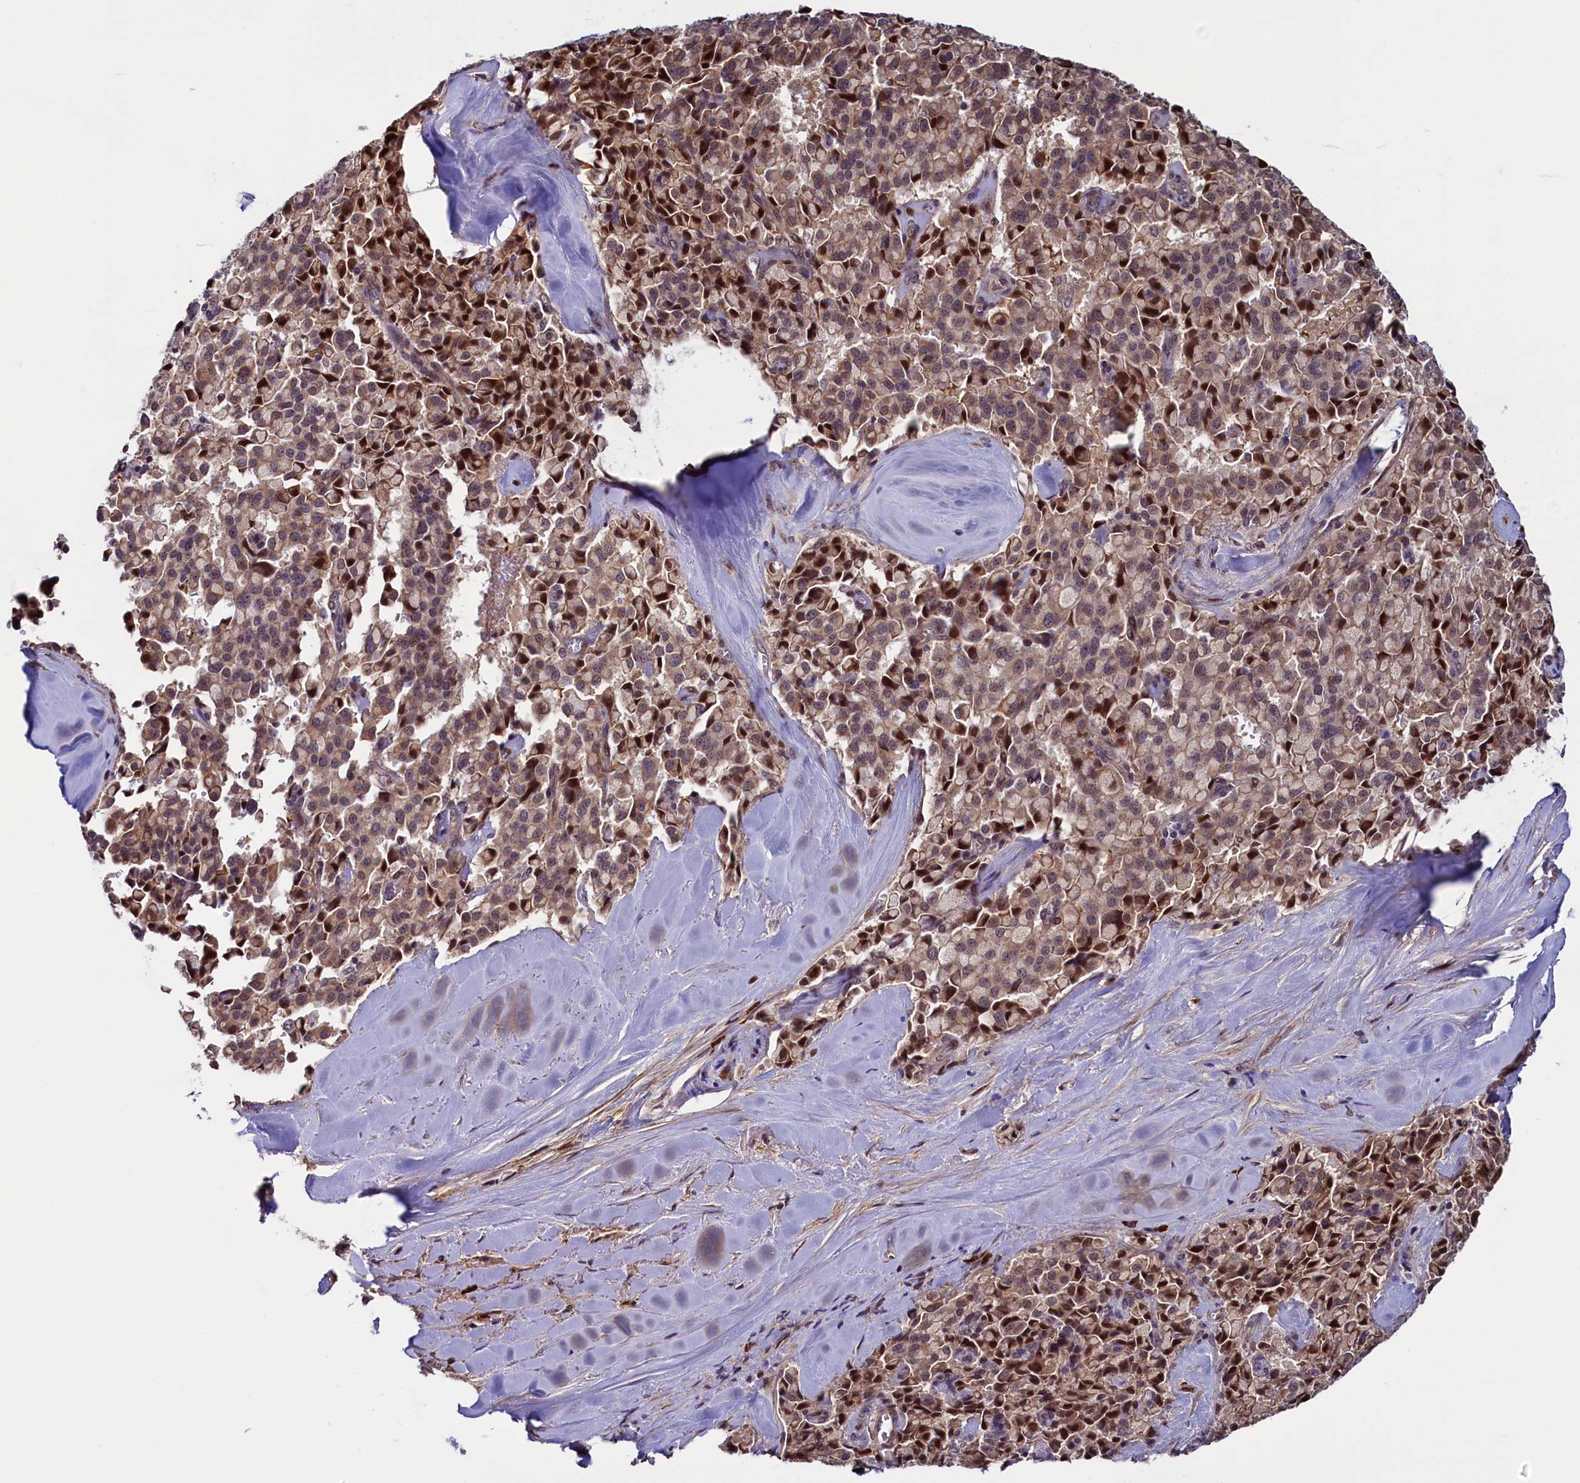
{"staining": {"intensity": "moderate", "quantity": ">75%", "location": "cytoplasmic/membranous,nuclear"}, "tissue": "pancreatic cancer", "cell_type": "Tumor cells", "image_type": "cancer", "snomed": [{"axis": "morphology", "description": "Adenocarcinoma, NOS"}, {"axis": "topography", "description": "Pancreas"}], "caption": "Immunohistochemistry (IHC) photomicrograph of pancreatic cancer (adenocarcinoma) stained for a protein (brown), which displays medium levels of moderate cytoplasmic/membranous and nuclear expression in about >75% of tumor cells.", "gene": "RBFA", "patient": {"sex": "male", "age": 65}}